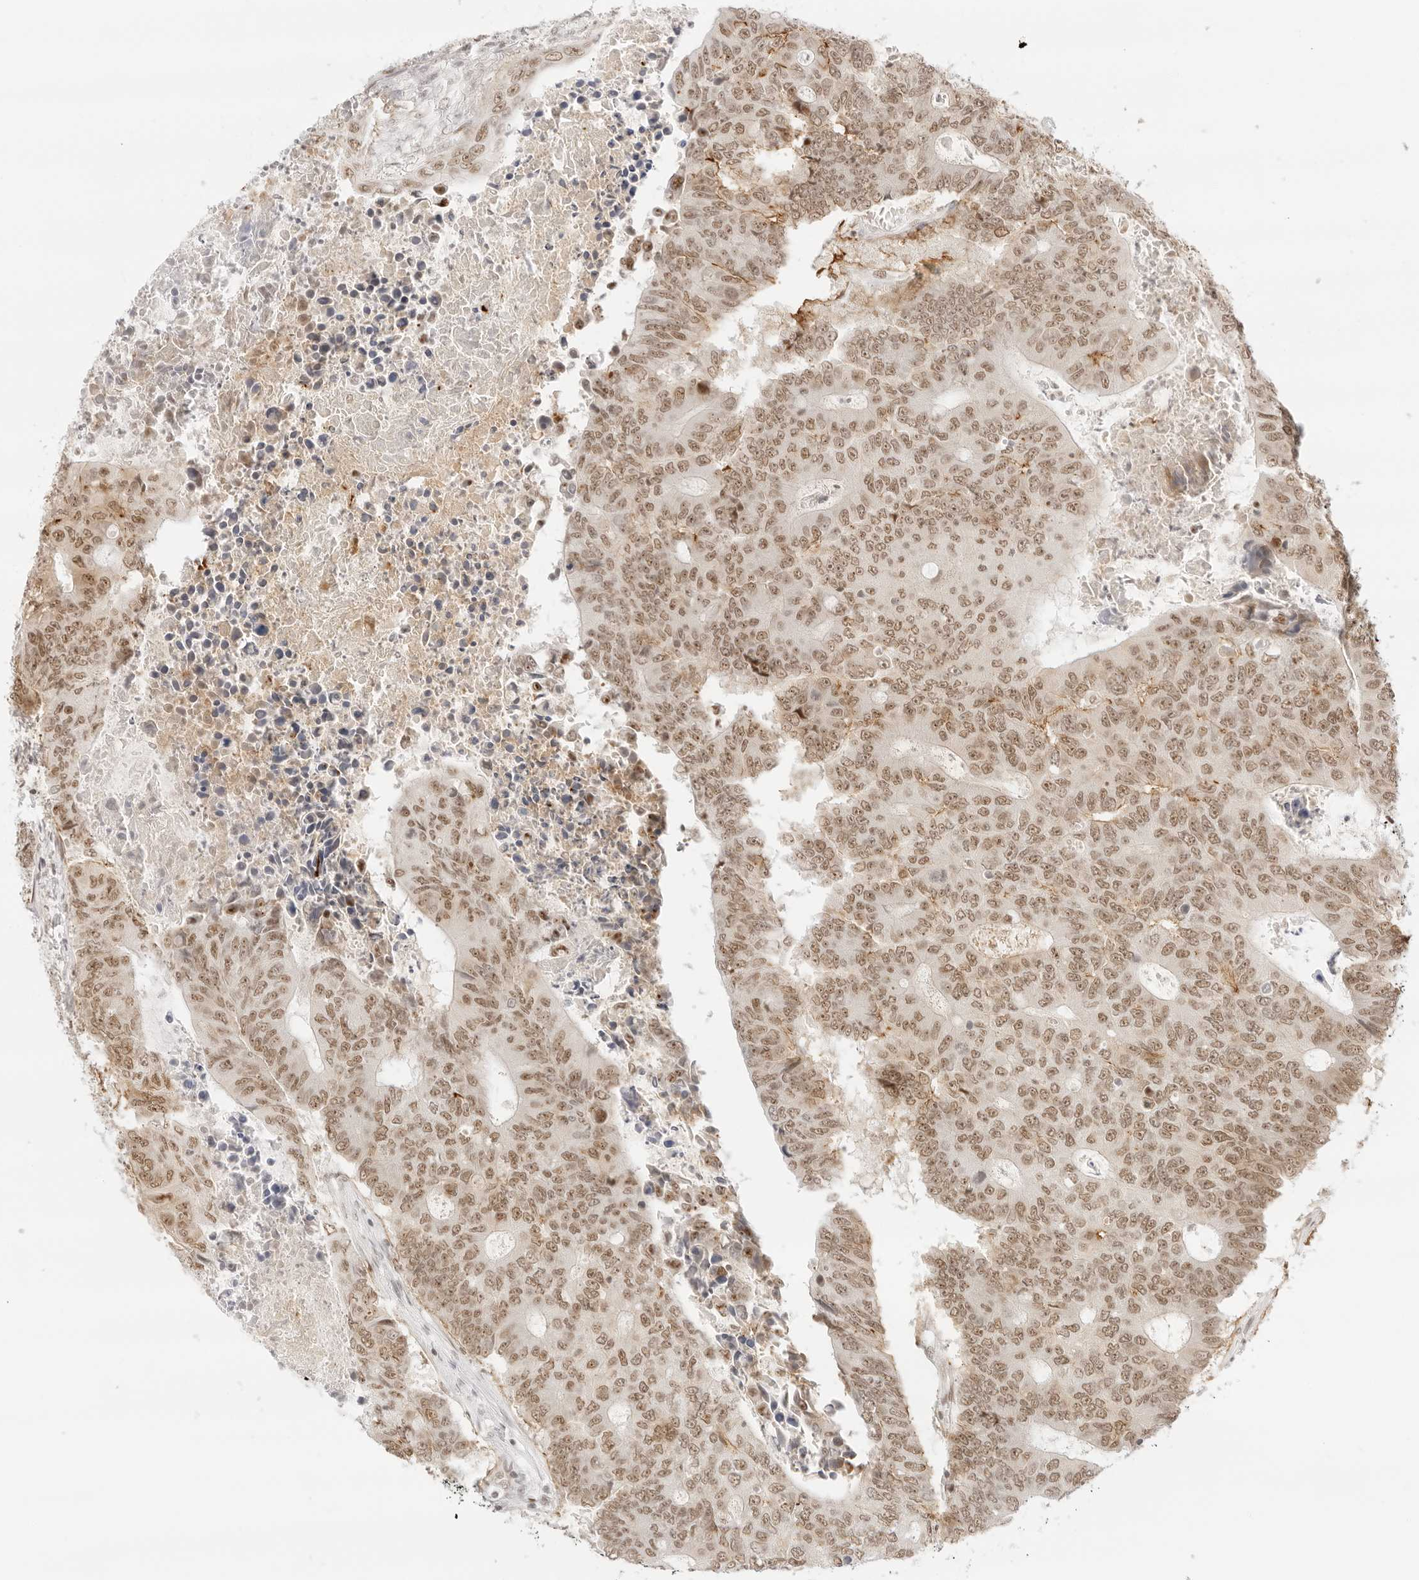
{"staining": {"intensity": "moderate", "quantity": ">75%", "location": "nuclear"}, "tissue": "colorectal cancer", "cell_type": "Tumor cells", "image_type": "cancer", "snomed": [{"axis": "morphology", "description": "Adenocarcinoma, NOS"}, {"axis": "topography", "description": "Colon"}], "caption": "A micrograph showing moderate nuclear expression in approximately >75% of tumor cells in adenocarcinoma (colorectal), as visualized by brown immunohistochemical staining.", "gene": "ITGA6", "patient": {"sex": "male", "age": 87}}